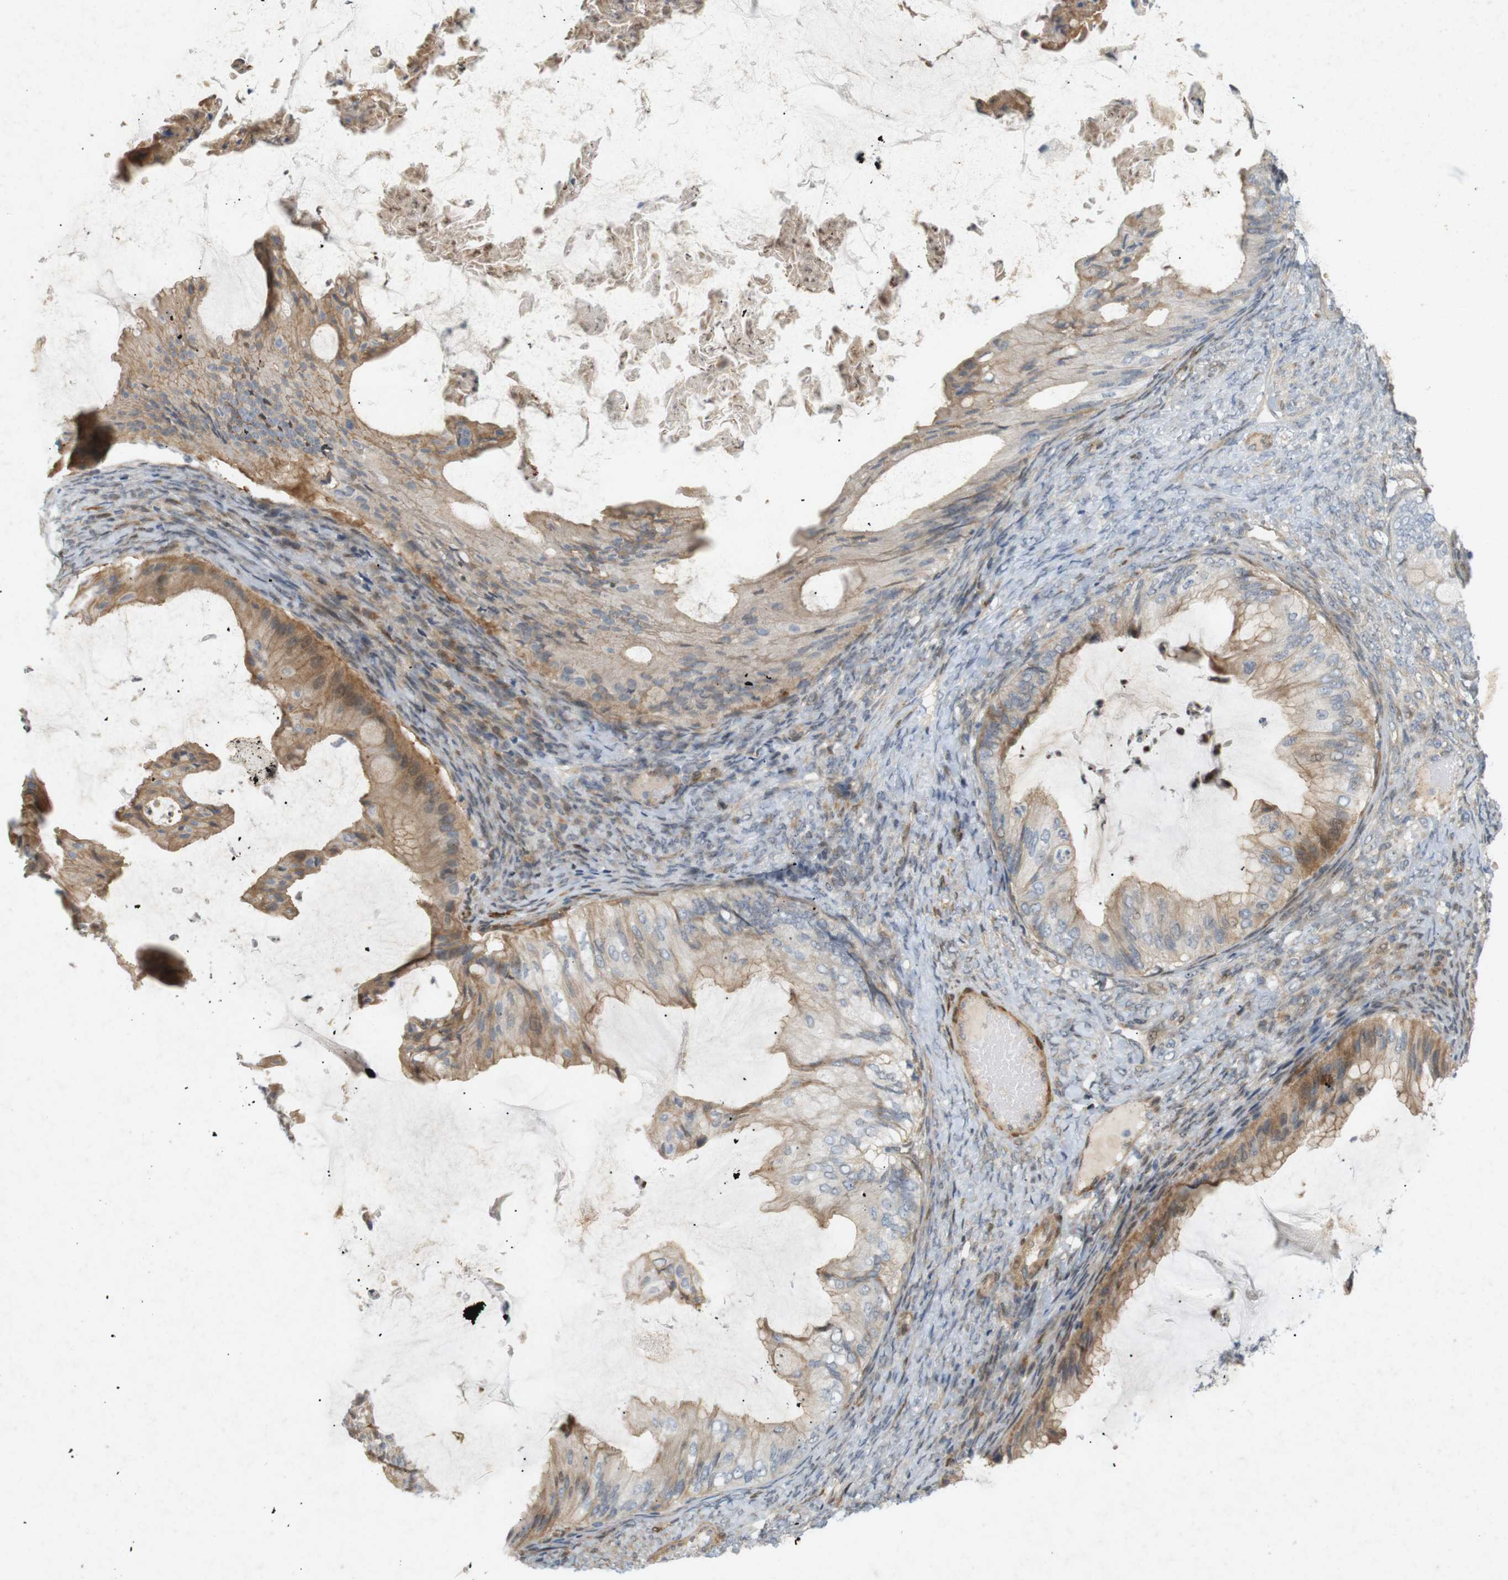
{"staining": {"intensity": "moderate", "quantity": ">75%", "location": "cytoplasmic/membranous"}, "tissue": "ovarian cancer", "cell_type": "Tumor cells", "image_type": "cancer", "snomed": [{"axis": "morphology", "description": "Cystadenocarcinoma, mucinous, NOS"}, {"axis": "topography", "description": "Ovary"}], "caption": "Tumor cells display medium levels of moderate cytoplasmic/membranous staining in about >75% of cells in human ovarian mucinous cystadenocarcinoma. Ihc stains the protein of interest in brown and the nuclei are stained blue.", "gene": "PPP1R14A", "patient": {"sex": "female", "age": 61}}